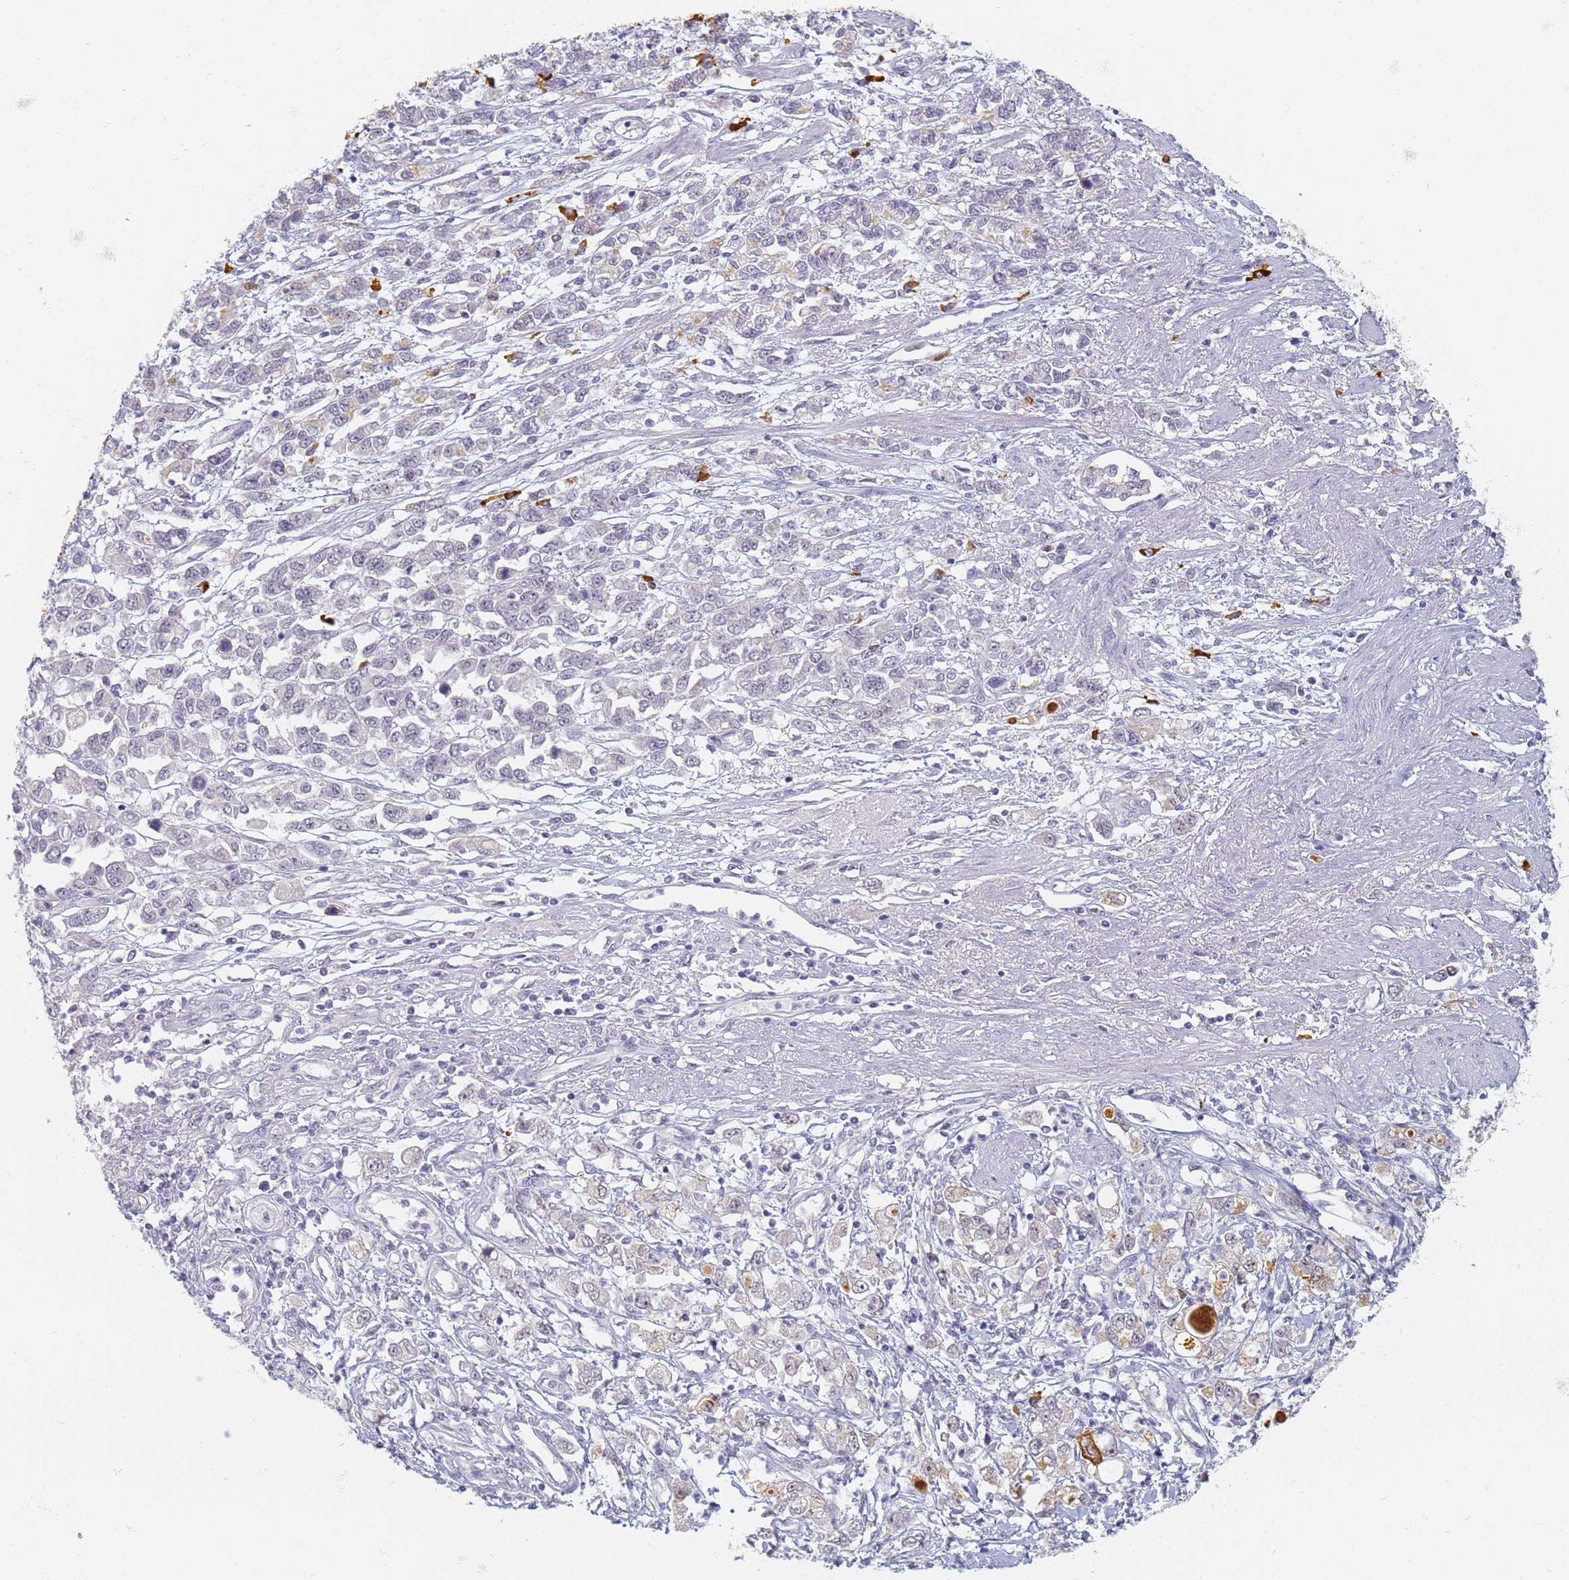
{"staining": {"intensity": "weak", "quantity": "<25%", "location": "cytoplasmic/membranous"}, "tissue": "stomach cancer", "cell_type": "Tumor cells", "image_type": "cancer", "snomed": [{"axis": "morphology", "description": "Adenocarcinoma, NOS"}, {"axis": "topography", "description": "Stomach"}], "caption": "A photomicrograph of stomach cancer (adenocarcinoma) stained for a protein displays no brown staining in tumor cells.", "gene": "SLC38A9", "patient": {"sex": "female", "age": 76}}